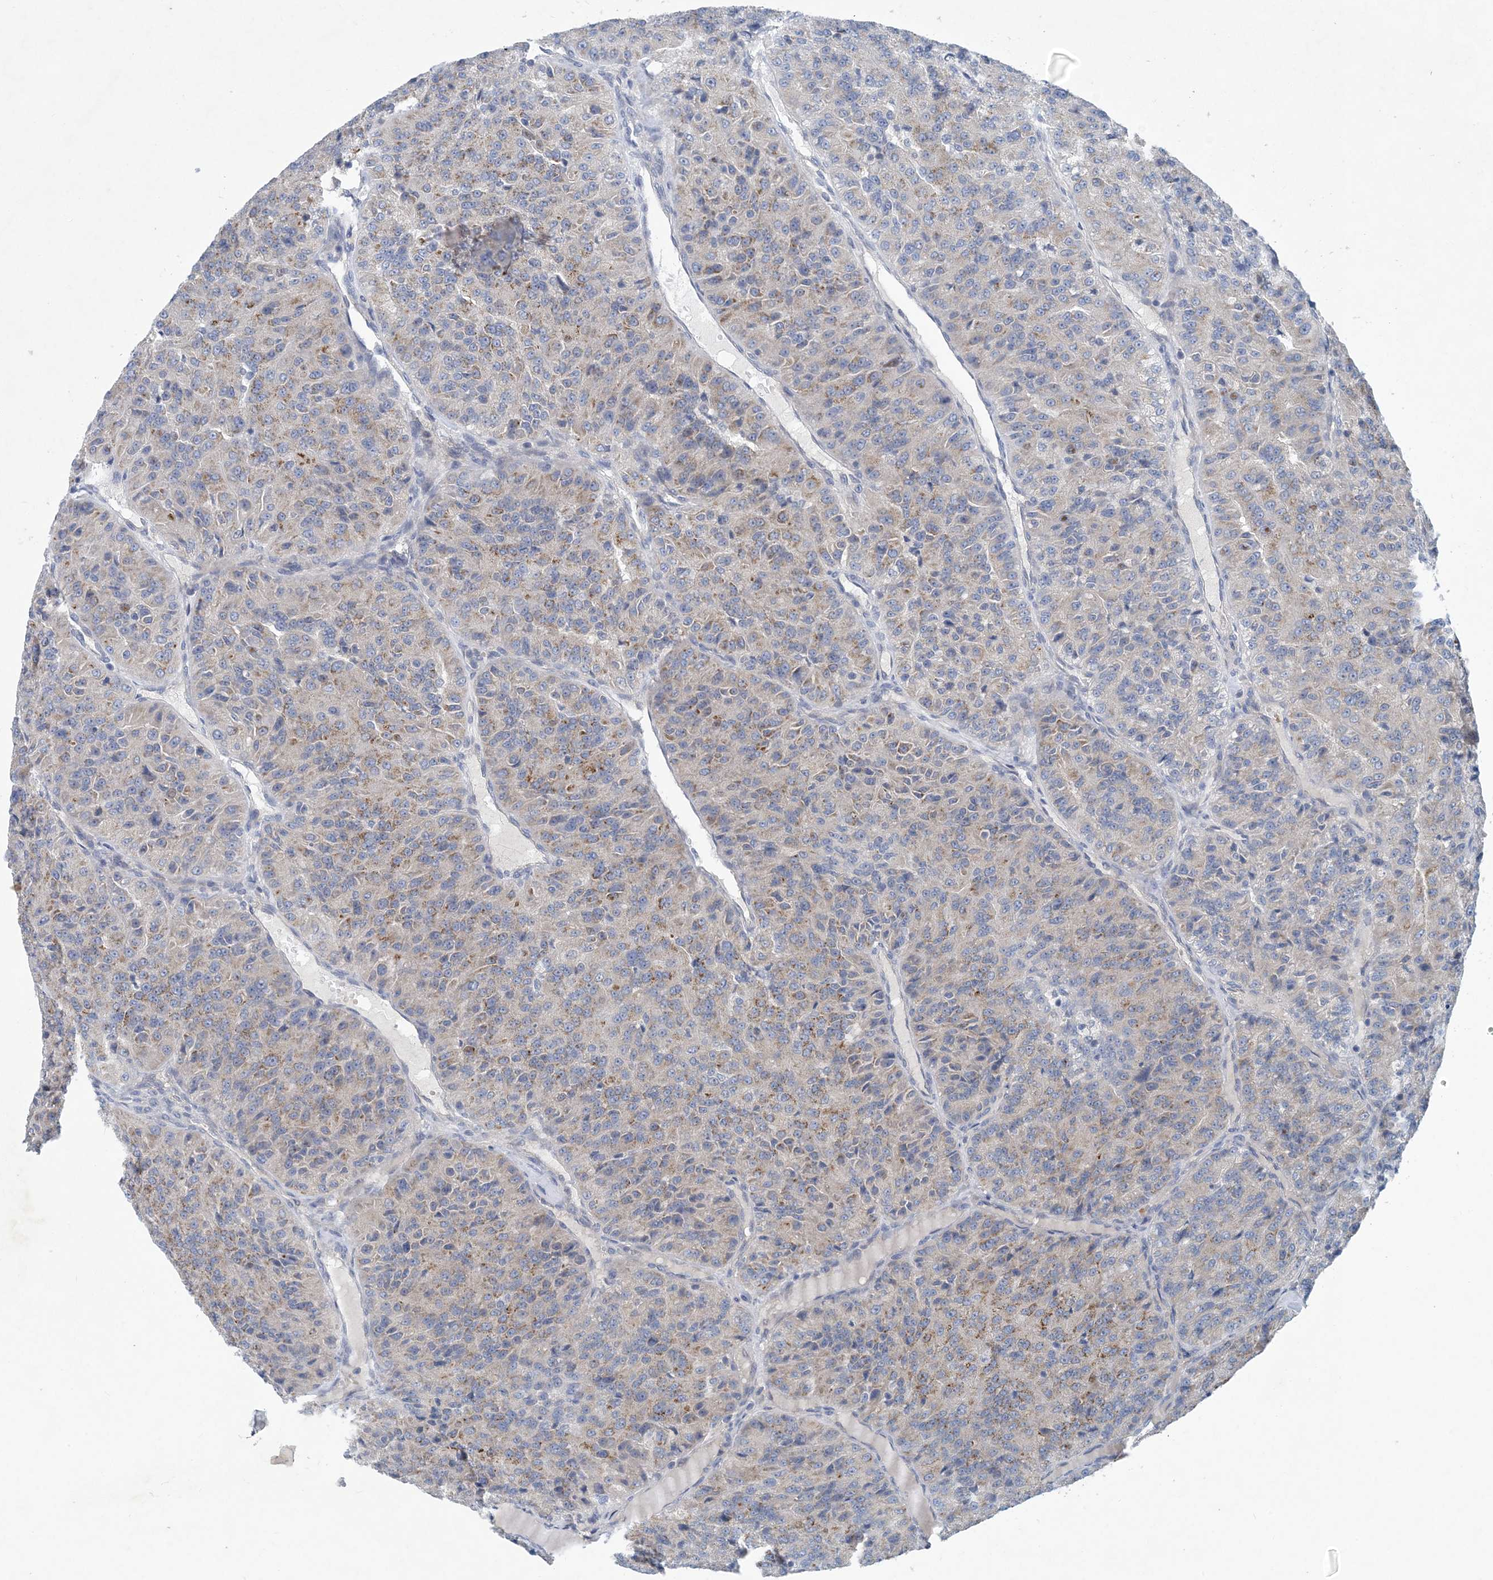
{"staining": {"intensity": "weak", "quantity": "25%-75%", "location": "cytoplasmic/membranous"}, "tissue": "renal cancer", "cell_type": "Tumor cells", "image_type": "cancer", "snomed": [{"axis": "morphology", "description": "Adenocarcinoma, NOS"}, {"axis": "topography", "description": "Kidney"}], "caption": "Renal cancer stained for a protein exhibits weak cytoplasmic/membranous positivity in tumor cells.", "gene": "HIKESHI", "patient": {"sex": "female", "age": 63}}